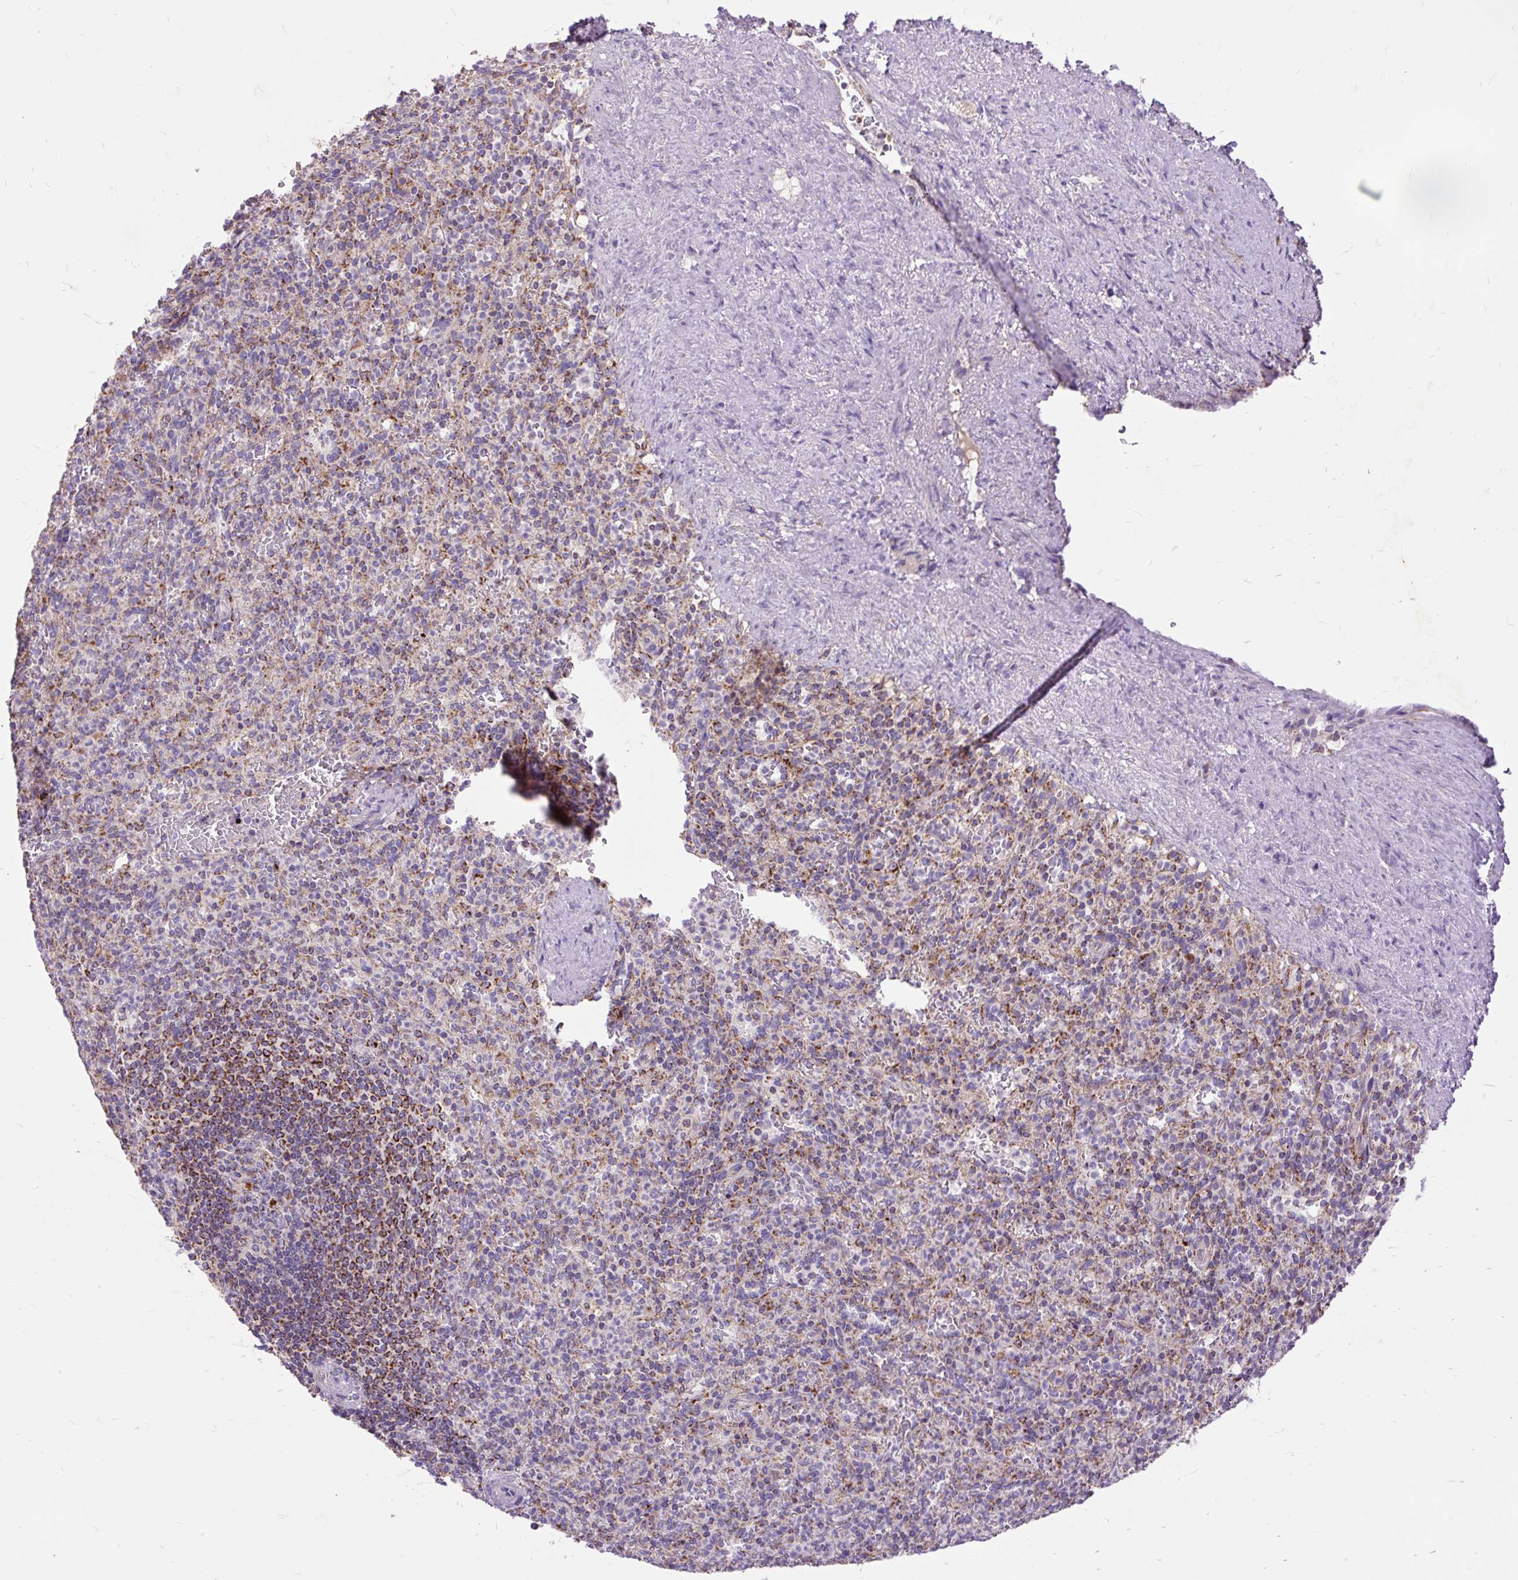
{"staining": {"intensity": "moderate", "quantity": "<25%", "location": "cytoplasmic/membranous"}, "tissue": "spleen", "cell_type": "Cells in red pulp", "image_type": "normal", "snomed": [{"axis": "morphology", "description": "Normal tissue, NOS"}, {"axis": "topography", "description": "Spleen"}], "caption": "Human spleen stained with a protein marker shows moderate staining in cells in red pulp.", "gene": "TOMM40", "patient": {"sex": "female", "age": 74}}